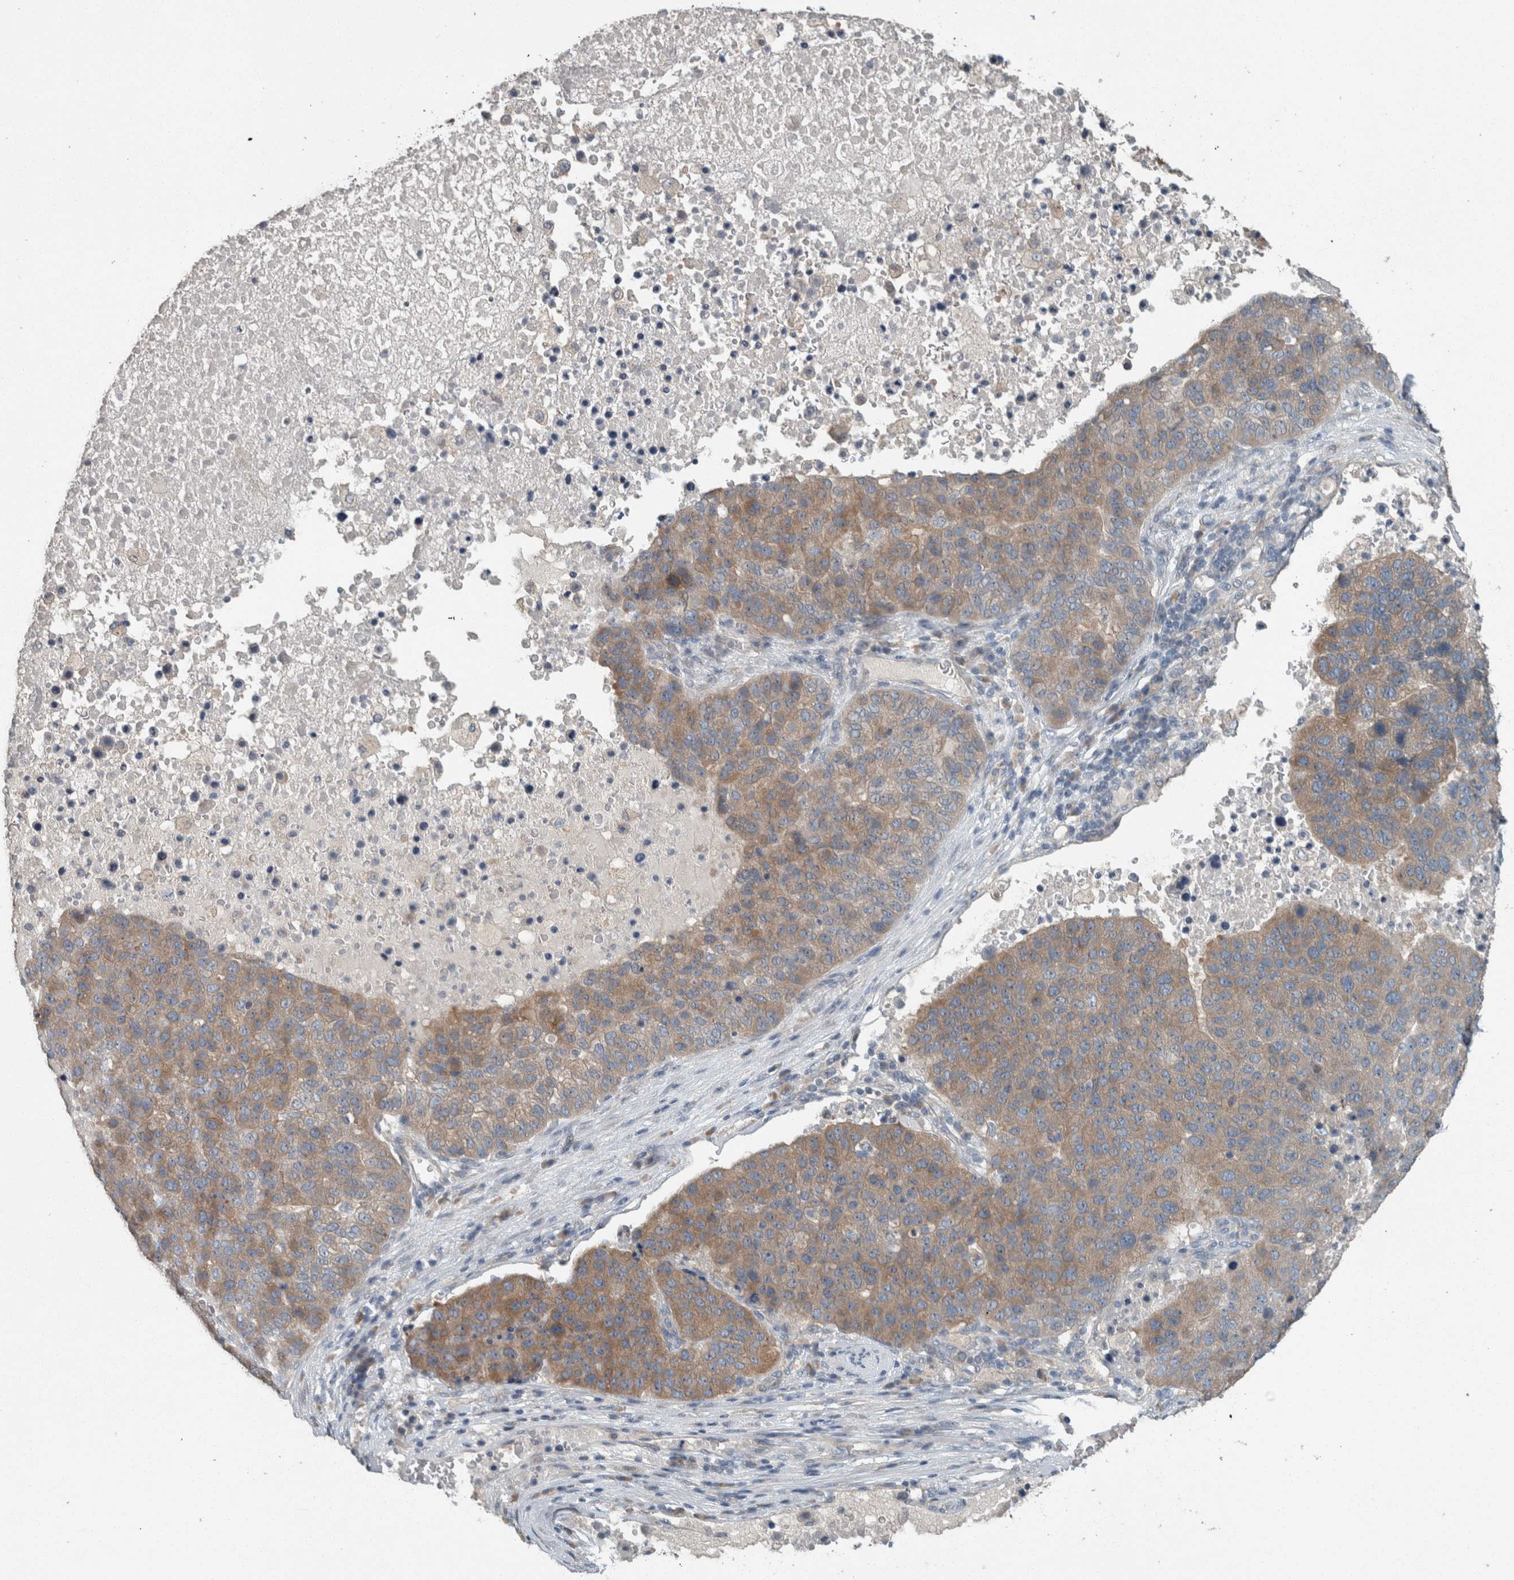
{"staining": {"intensity": "moderate", "quantity": "25%-75%", "location": "cytoplasmic/membranous"}, "tissue": "pancreatic cancer", "cell_type": "Tumor cells", "image_type": "cancer", "snomed": [{"axis": "morphology", "description": "Adenocarcinoma, NOS"}, {"axis": "topography", "description": "Pancreas"}], "caption": "IHC (DAB (3,3'-diaminobenzidine)) staining of pancreatic cancer (adenocarcinoma) shows moderate cytoplasmic/membranous protein positivity in approximately 25%-75% of tumor cells. The staining was performed using DAB to visualize the protein expression in brown, while the nuclei were stained in blue with hematoxylin (Magnification: 20x).", "gene": "KNTC1", "patient": {"sex": "female", "age": 61}}